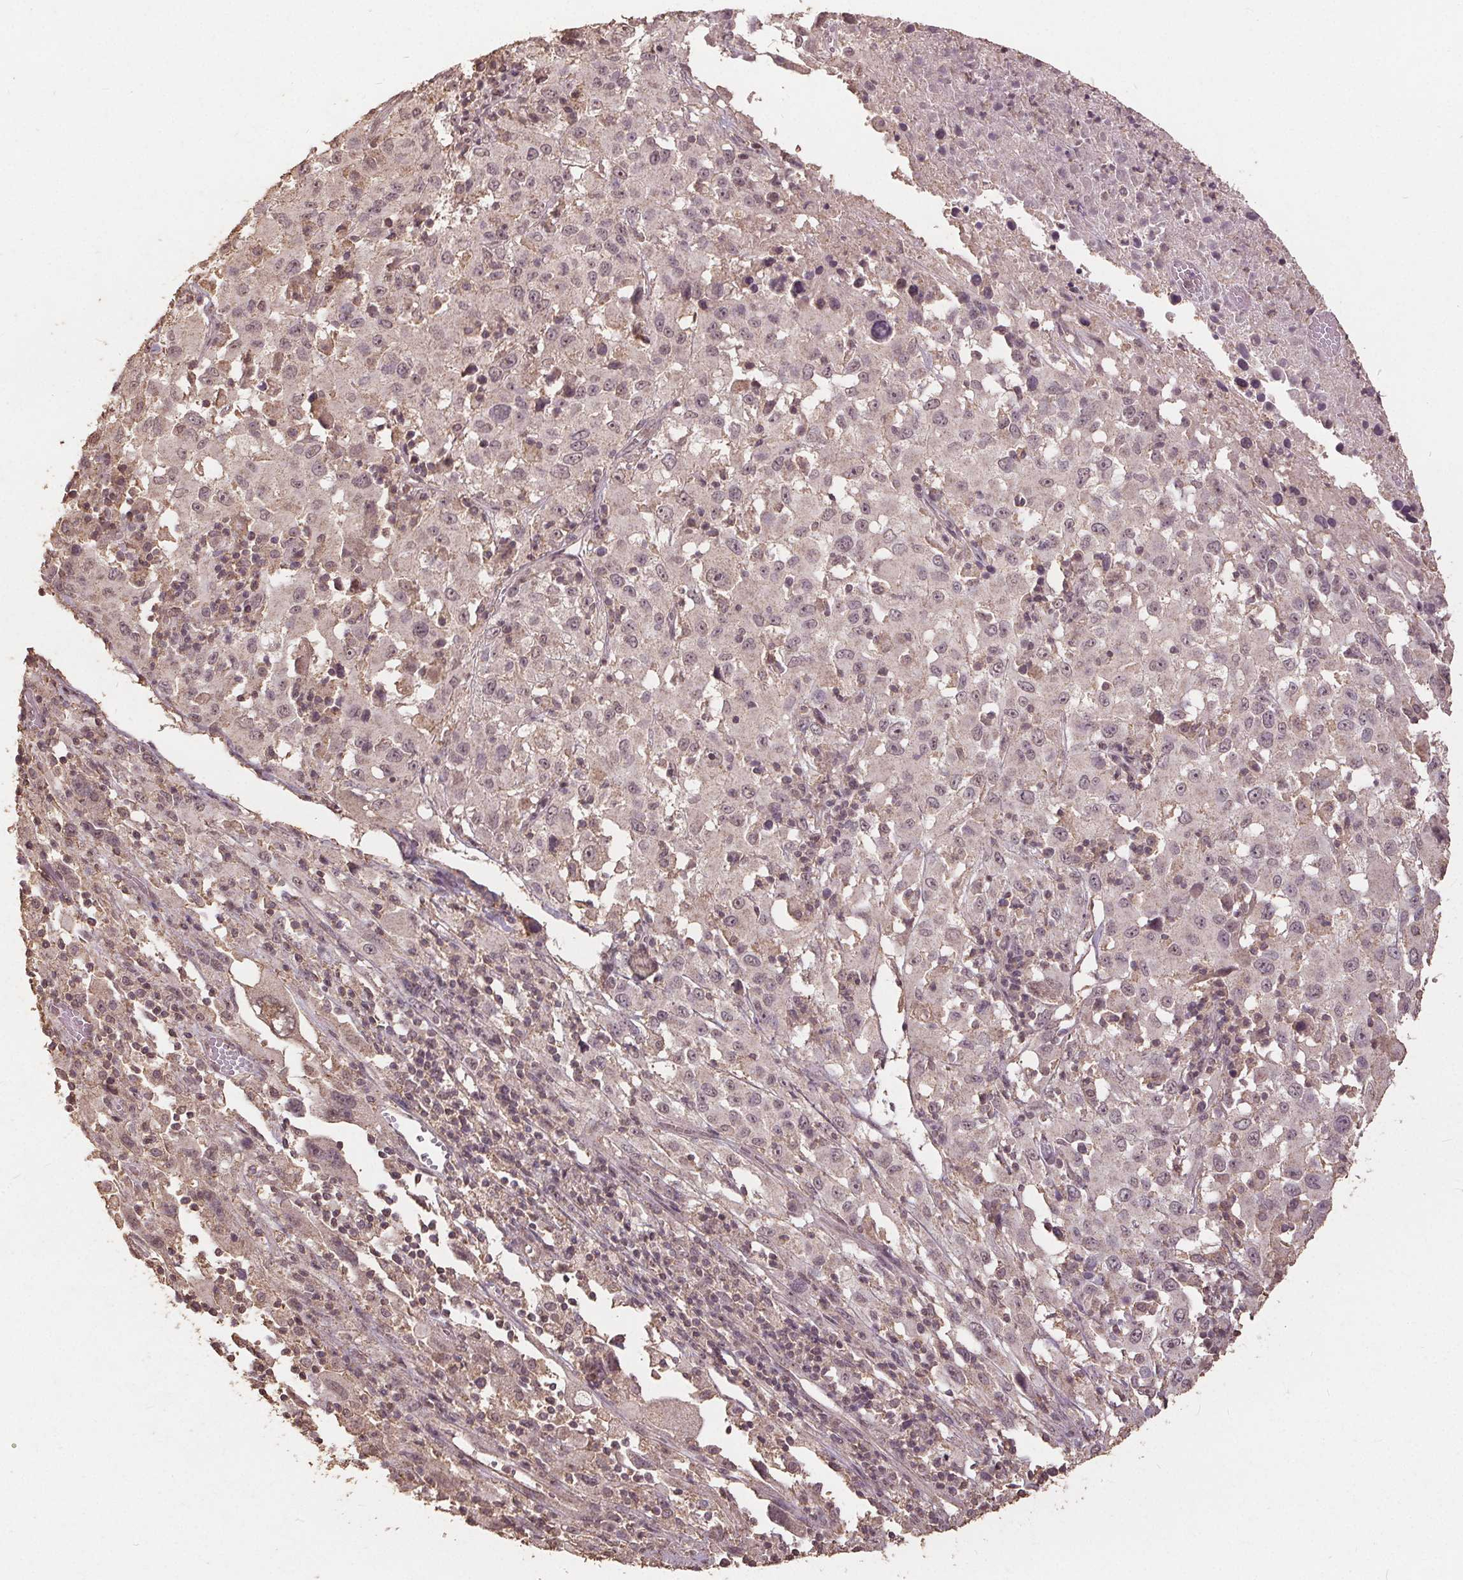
{"staining": {"intensity": "weak", "quantity": "<25%", "location": "nuclear"}, "tissue": "melanoma", "cell_type": "Tumor cells", "image_type": "cancer", "snomed": [{"axis": "morphology", "description": "Malignant melanoma, Metastatic site"}, {"axis": "topography", "description": "Soft tissue"}], "caption": "This is an IHC histopathology image of melanoma. There is no expression in tumor cells.", "gene": "DSG3", "patient": {"sex": "male", "age": 50}}